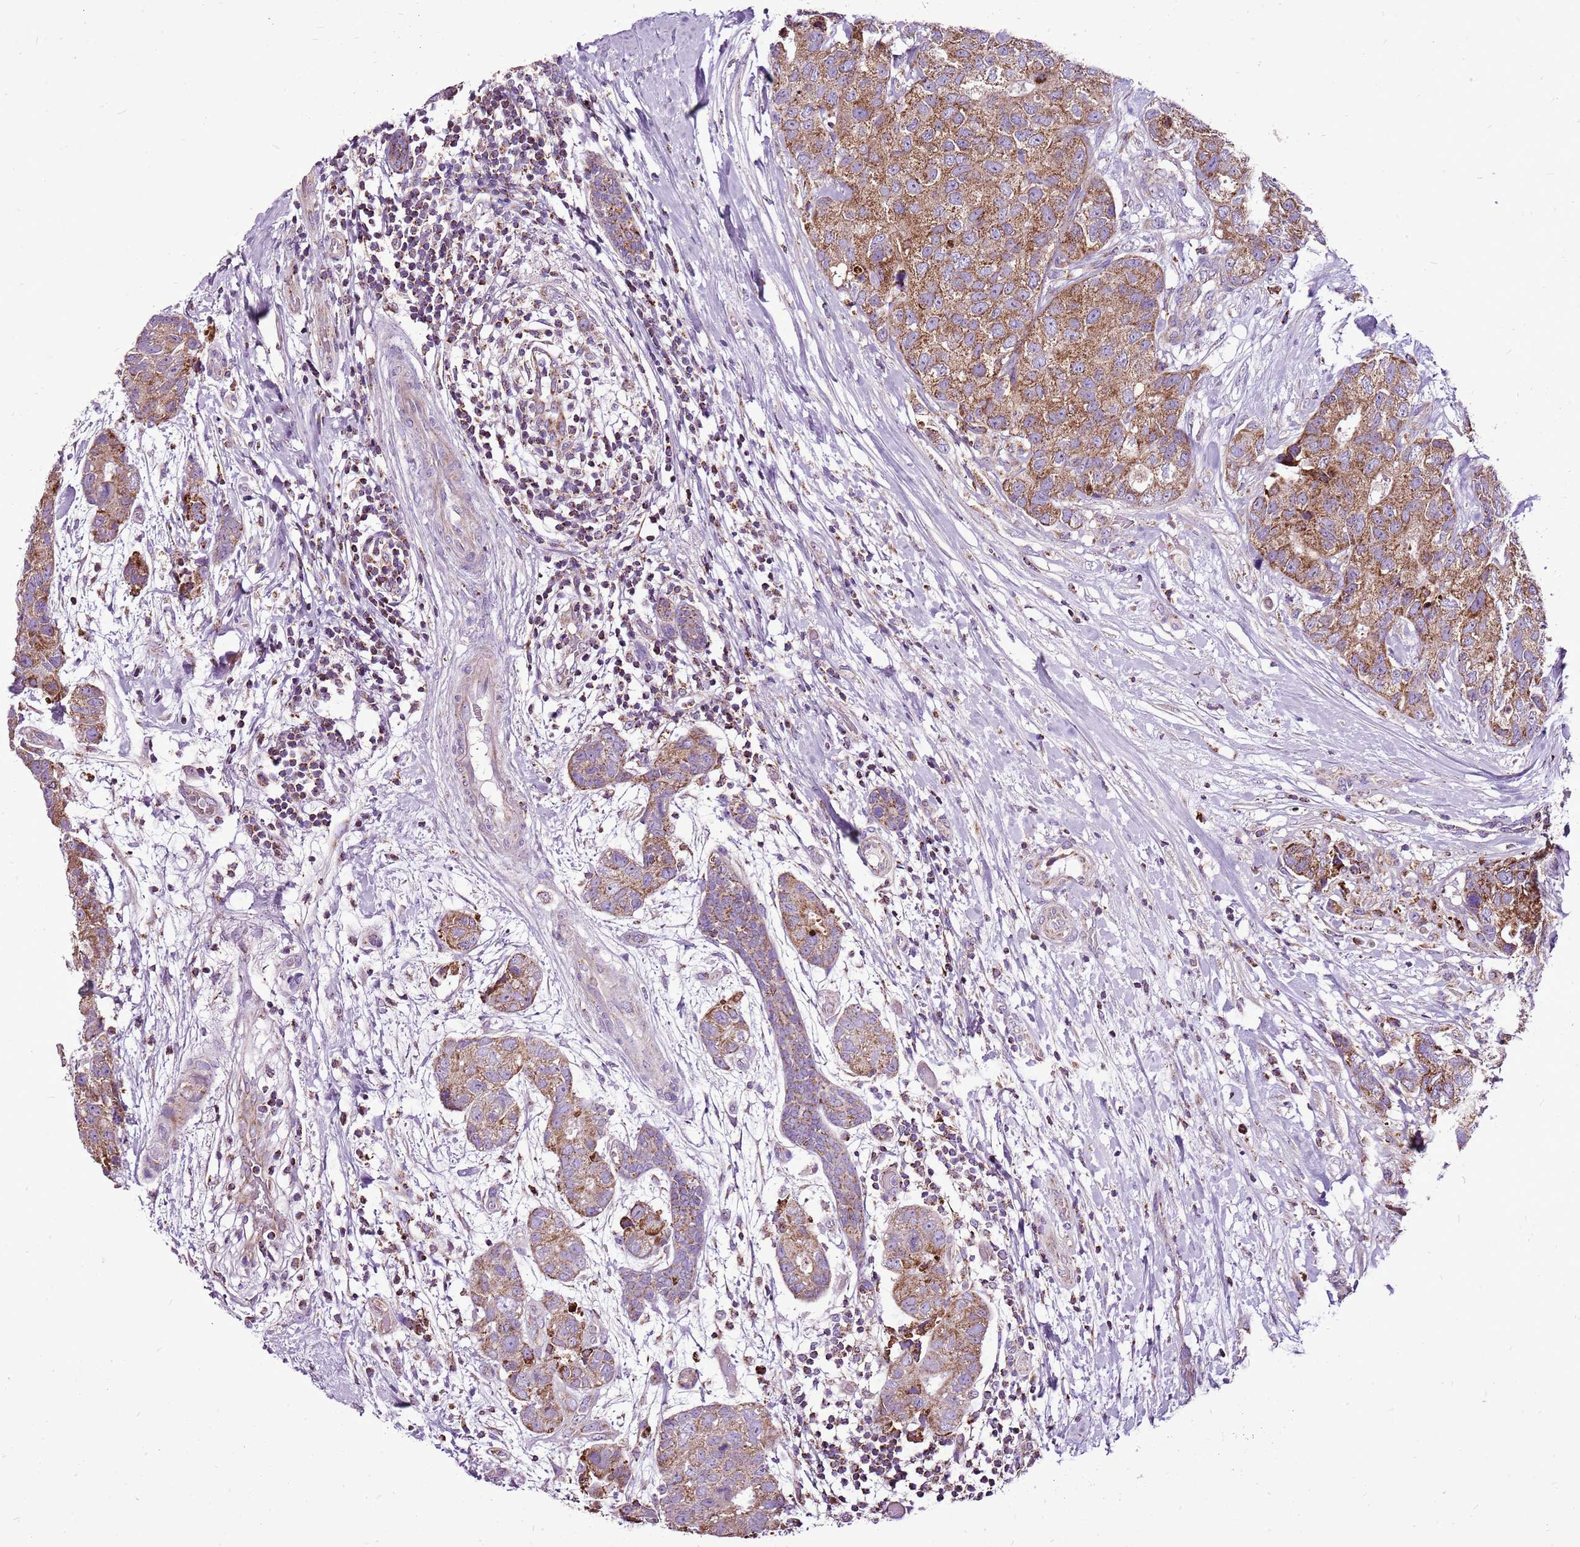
{"staining": {"intensity": "moderate", "quantity": ">75%", "location": "cytoplasmic/membranous"}, "tissue": "breast cancer", "cell_type": "Tumor cells", "image_type": "cancer", "snomed": [{"axis": "morphology", "description": "Duct carcinoma"}, {"axis": "topography", "description": "Breast"}], "caption": "The photomicrograph demonstrates immunohistochemical staining of breast cancer (invasive ductal carcinoma). There is moderate cytoplasmic/membranous expression is identified in about >75% of tumor cells.", "gene": "GCDH", "patient": {"sex": "female", "age": 62}}